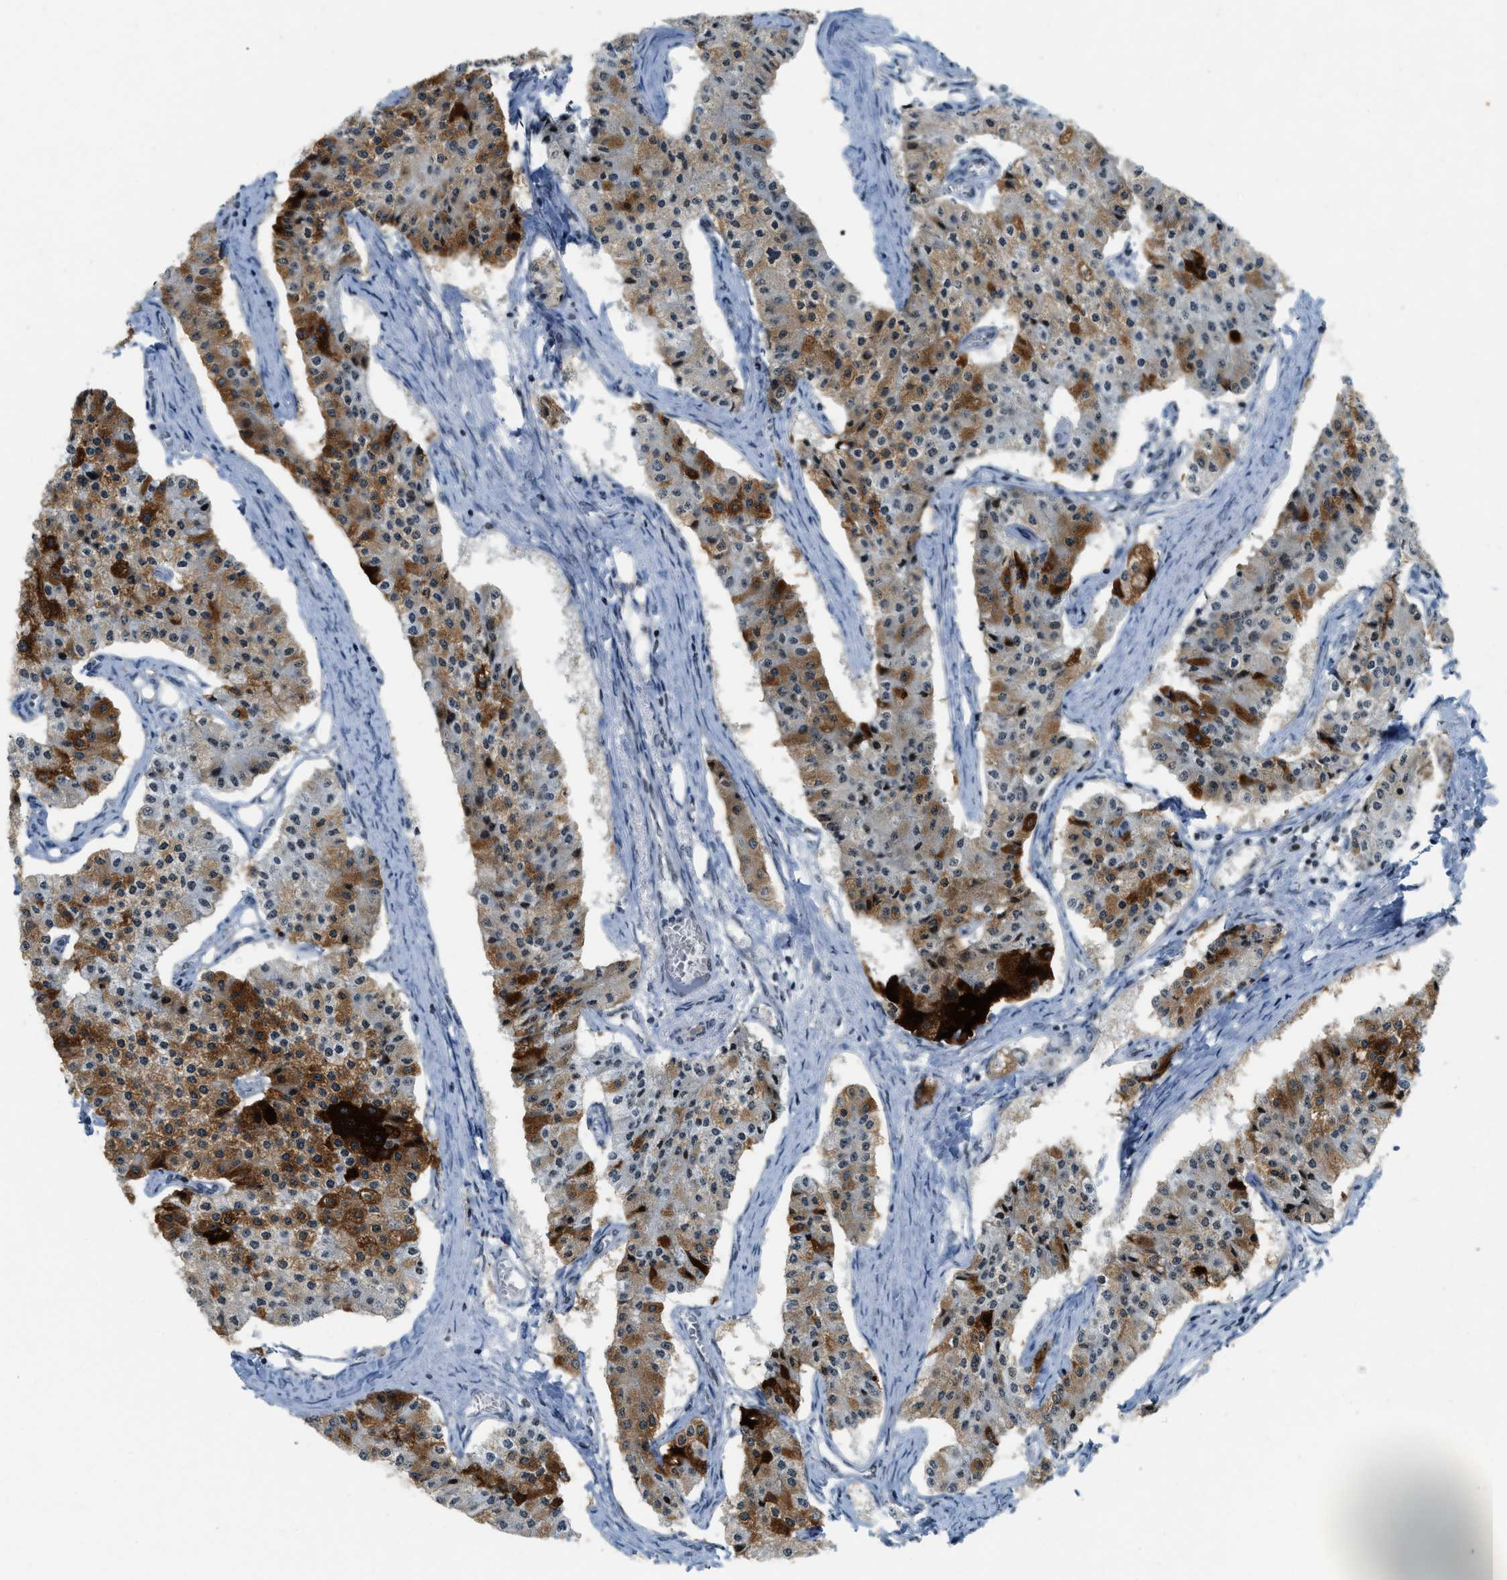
{"staining": {"intensity": "strong", "quantity": "25%-75%", "location": "cytoplasmic/membranous"}, "tissue": "carcinoid", "cell_type": "Tumor cells", "image_type": "cancer", "snomed": [{"axis": "morphology", "description": "Carcinoid, malignant, NOS"}, {"axis": "topography", "description": "Colon"}], "caption": "Protein analysis of carcinoid (malignant) tissue shows strong cytoplasmic/membranous positivity in approximately 25%-75% of tumor cells.", "gene": "URB1", "patient": {"sex": "female", "age": 52}}